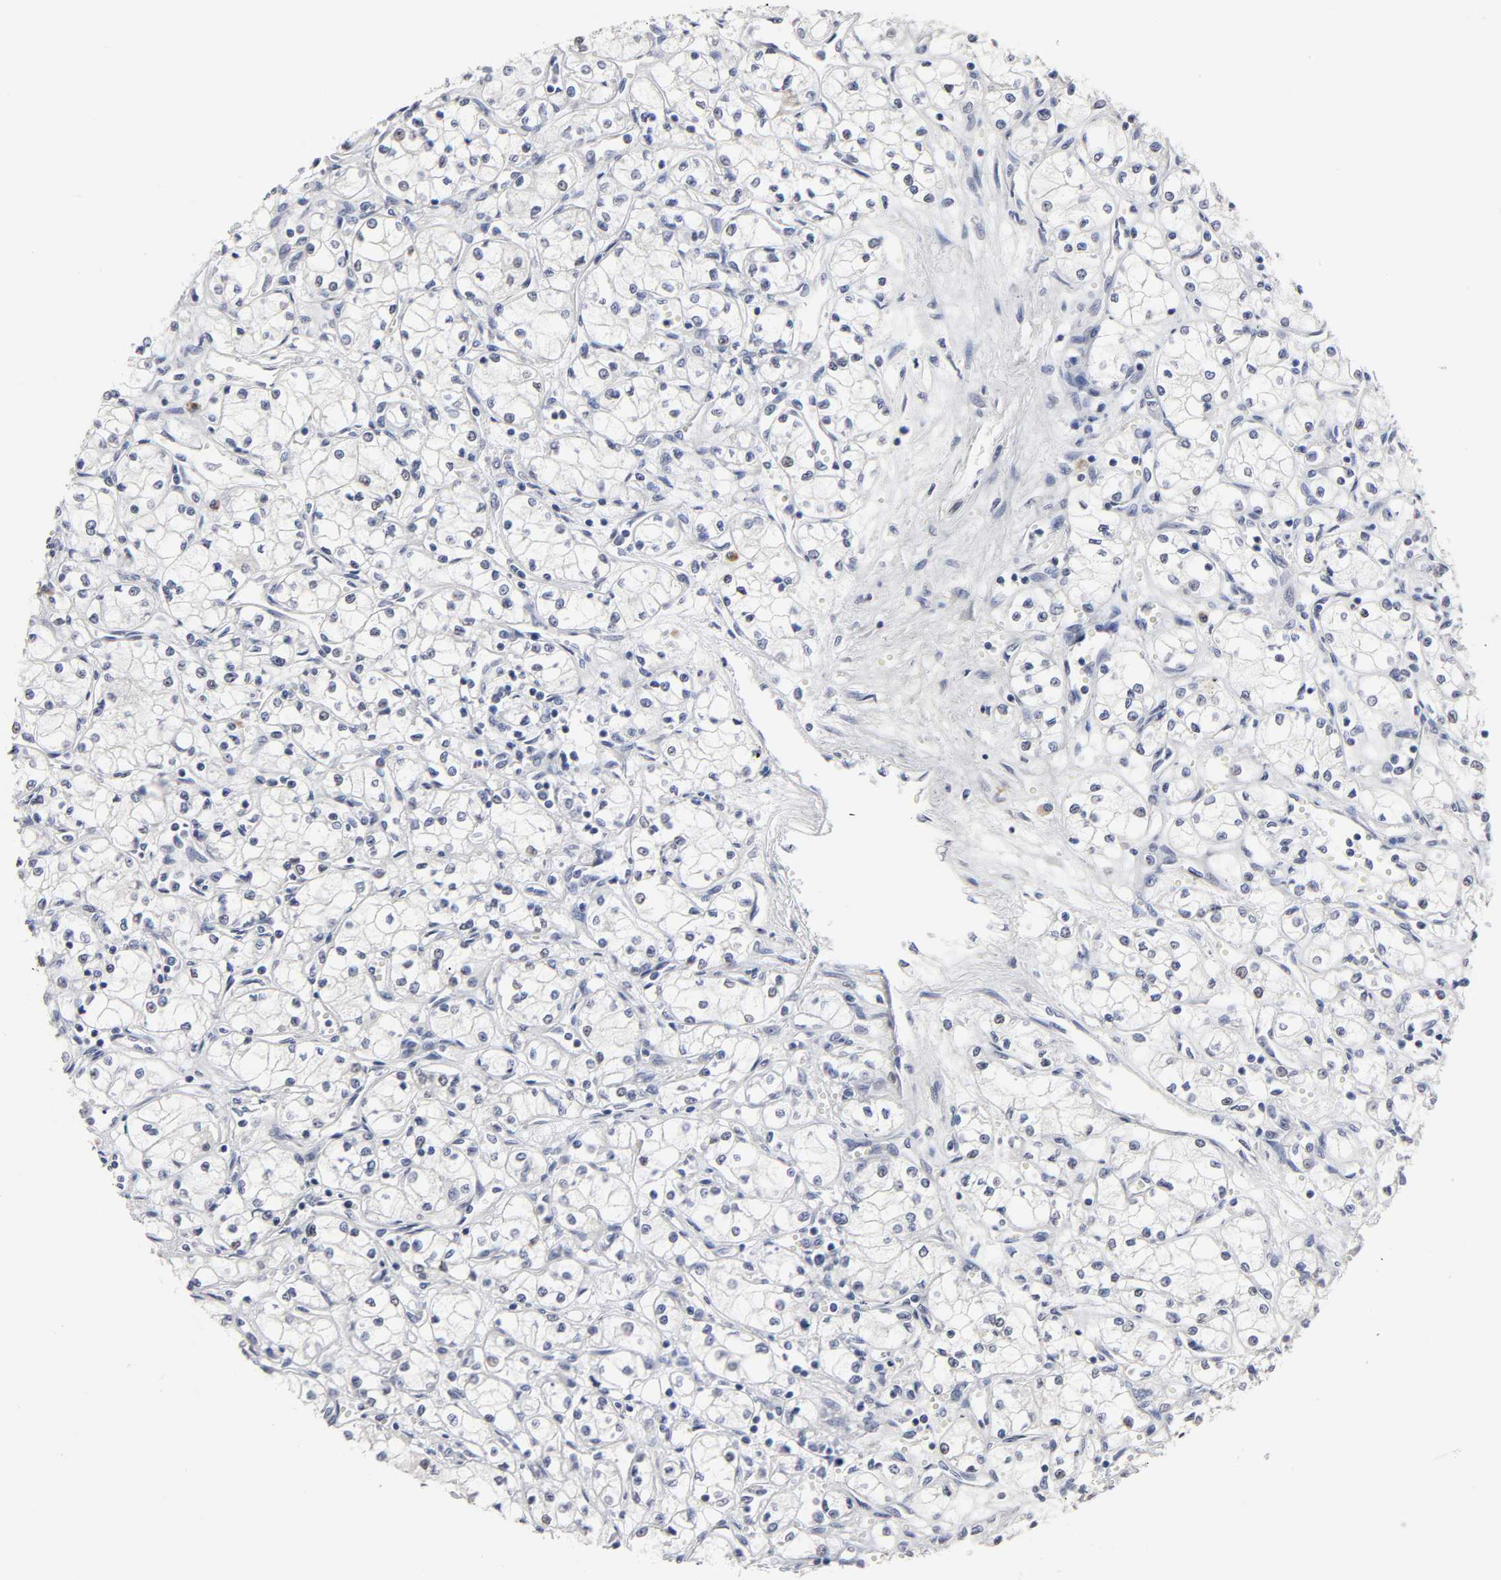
{"staining": {"intensity": "negative", "quantity": "none", "location": "none"}, "tissue": "renal cancer", "cell_type": "Tumor cells", "image_type": "cancer", "snomed": [{"axis": "morphology", "description": "Normal tissue, NOS"}, {"axis": "morphology", "description": "Adenocarcinoma, NOS"}, {"axis": "topography", "description": "Kidney"}], "caption": "Micrograph shows no significant protein staining in tumor cells of renal cancer (adenocarcinoma). (DAB IHC with hematoxylin counter stain).", "gene": "HNF4A", "patient": {"sex": "male", "age": 59}}